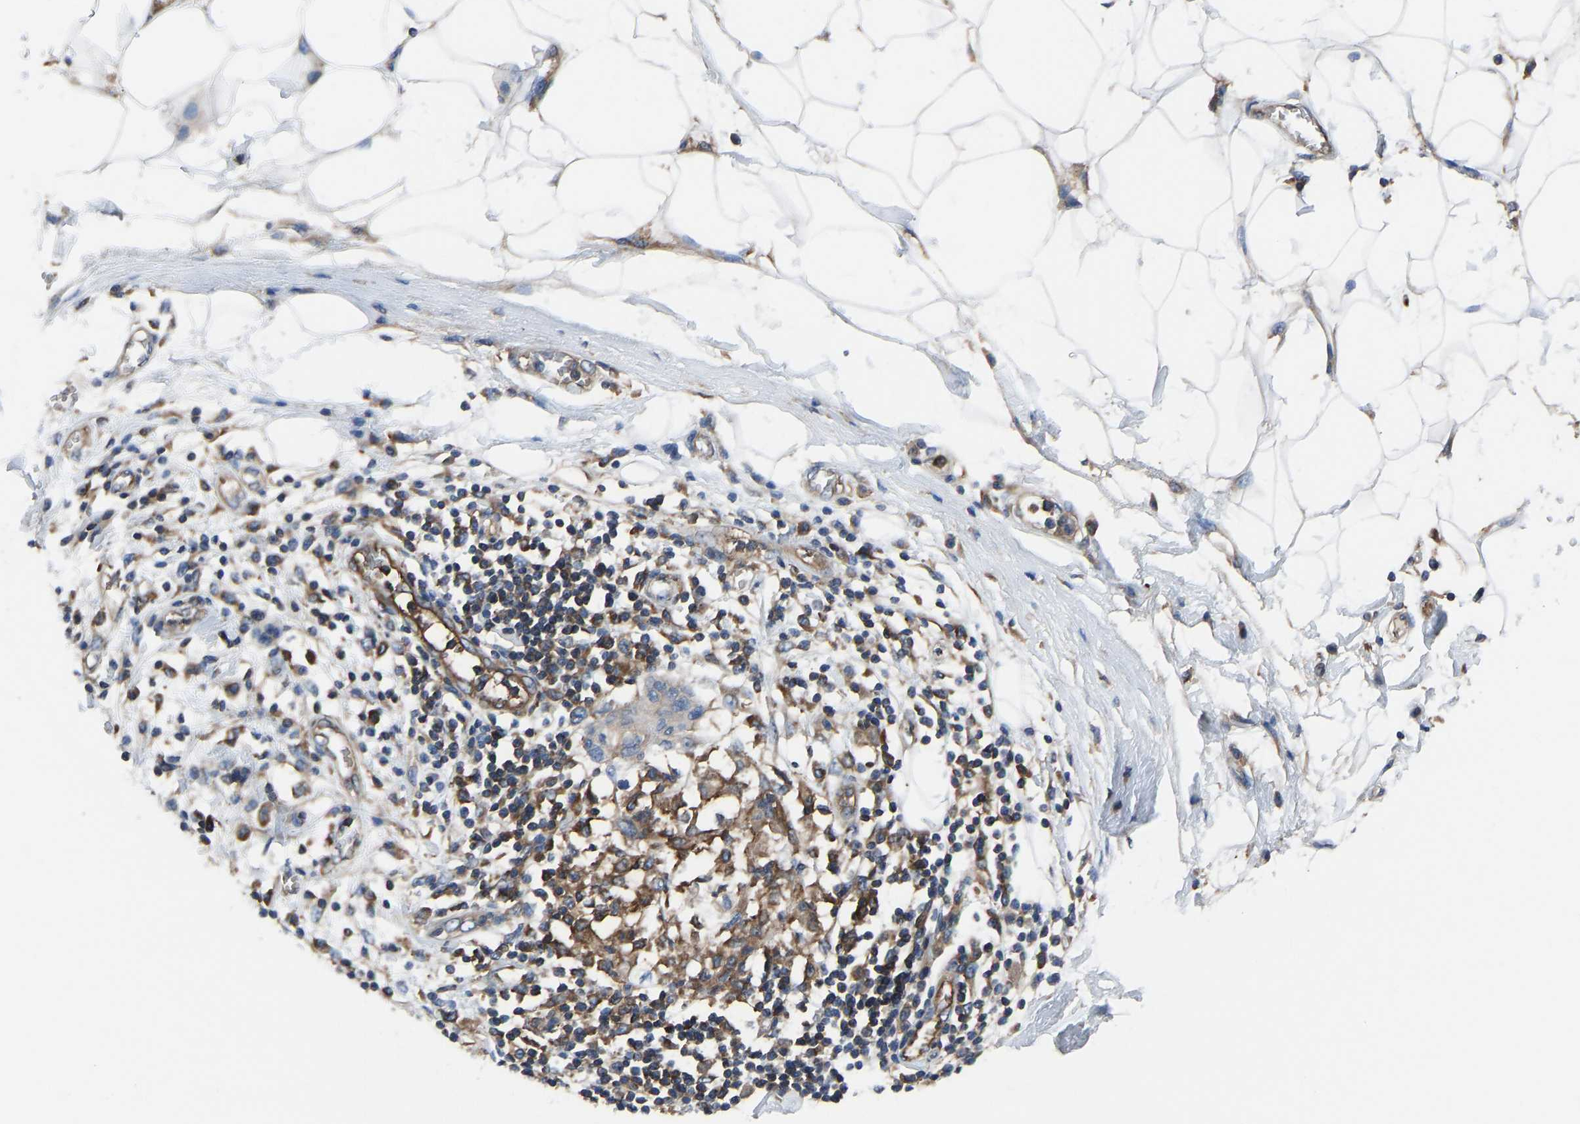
{"staining": {"intensity": "negative", "quantity": "none", "location": "none"}, "tissue": "adipose tissue", "cell_type": "Adipocytes", "image_type": "normal", "snomed": [{"axis": "morphology", "description": "Normal tissue, NOS"}, {"axis": "morphology", "description": "Adenocarcinoma, NOS"}, {"axis": "topography", "description": "Duodenum"}, {"axis": "topography", "description": "Peripheral nerve tissue"}], "caption": "This histopathology image is of normal adipose tissue stained with immunohistochemistry to label a protein in brown with the nuclei are counter-stained blue. There is no positivity in adipocytes. The staining was performed using DAB (3,3'-diaminobenzidine) to visualize the protein expression in brown, while the nuclei were stained in blue with hematoxylin (Magnification: 20x).", "gene": "PRKAR1A", "patient": {"sex": "female", "age": 60}}